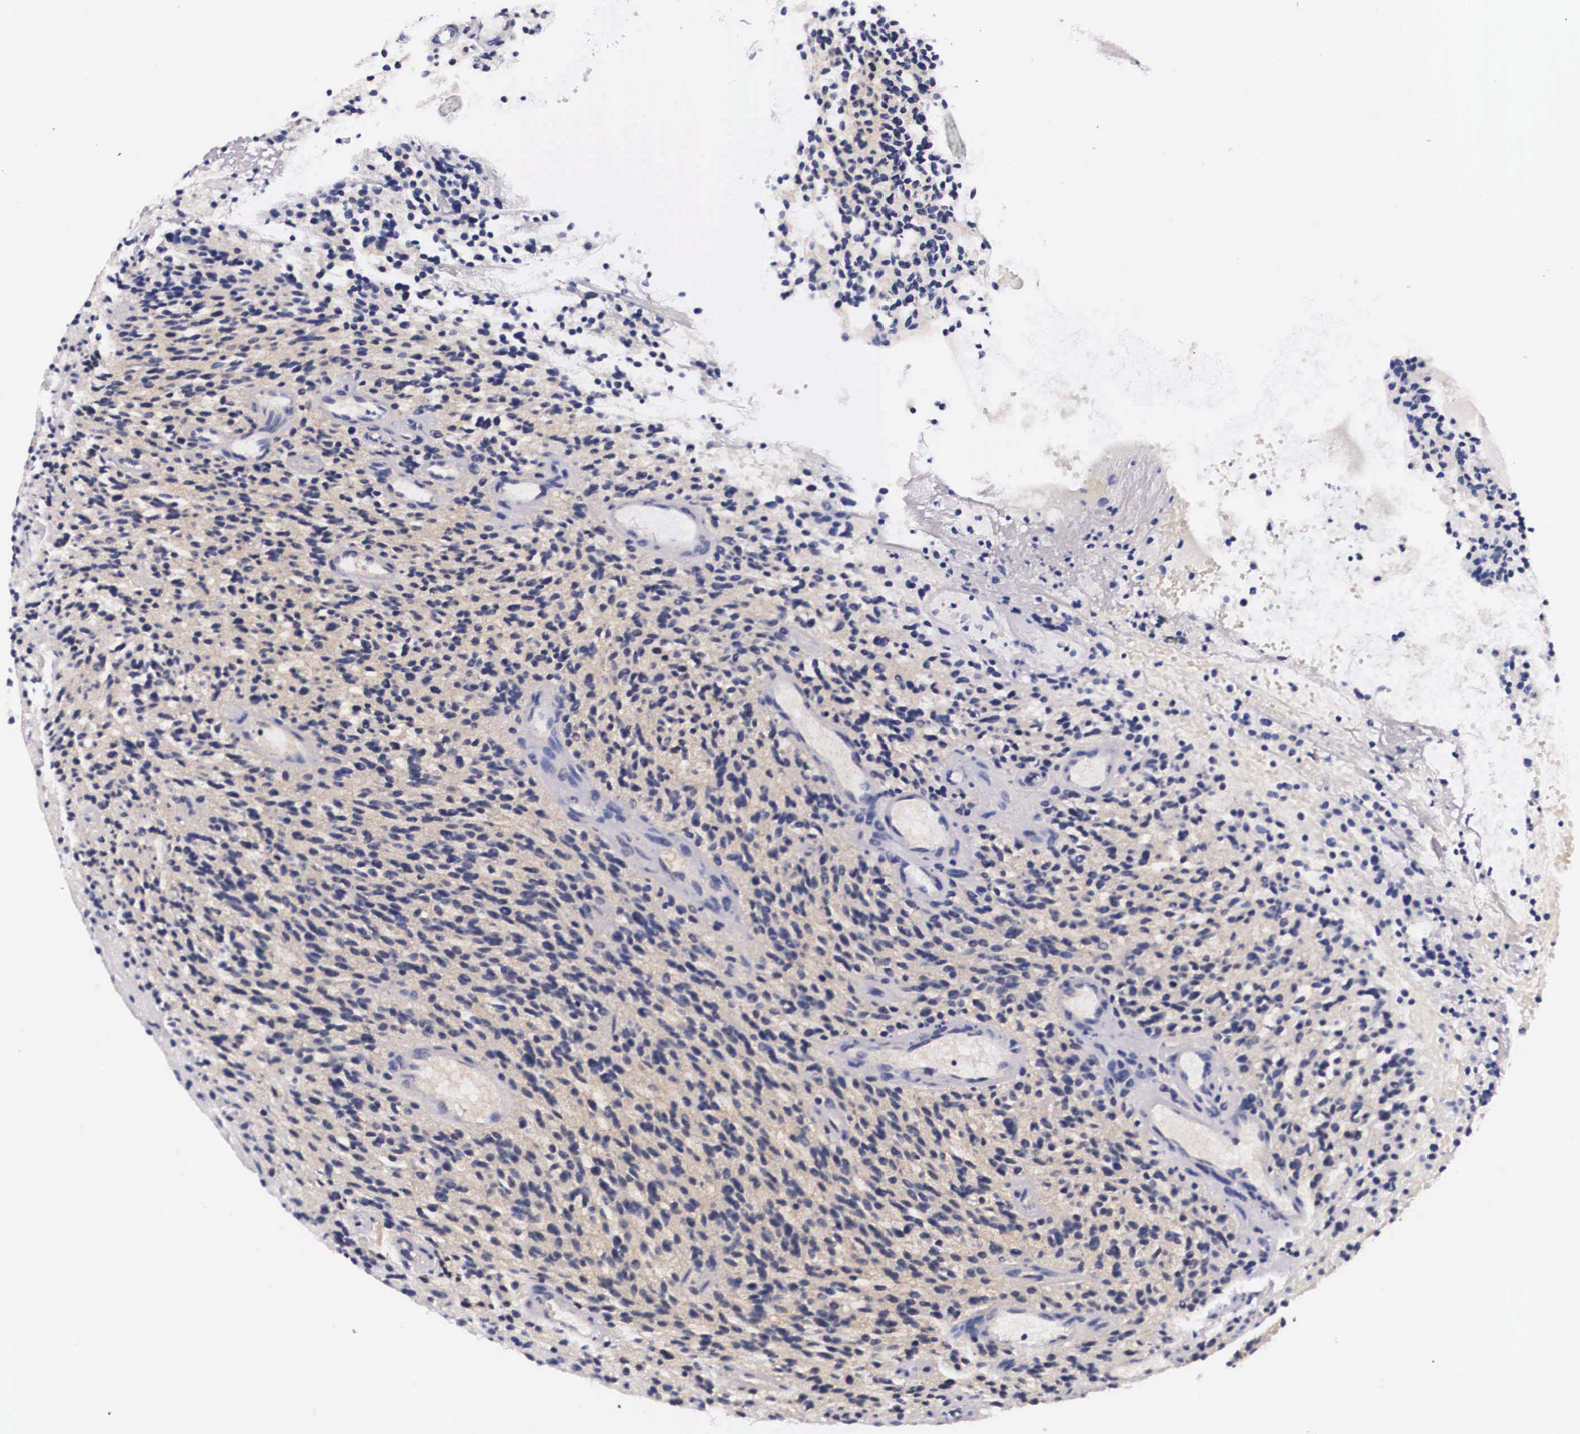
{"staining": {"intensity": "negative", "quantity": "none", "location": "none"}, "tissue": "glioma", "cell_type": "Tumor cells", "image_type": "cancer", "snomed": [{"axis": "morphology", "description": "Glioma, malignant, High grade"}, {"axis": "topography", "description": "Brain"}], "caption": "This histopathology image is of malignant glioma (high-grade) stained with IHC to label a protein in brown with the nuclei are counter-stained blue. There is no positivity in tumor cells.", "gene": "PHETA2", "patient": {"sex": "female", "age": 13}}